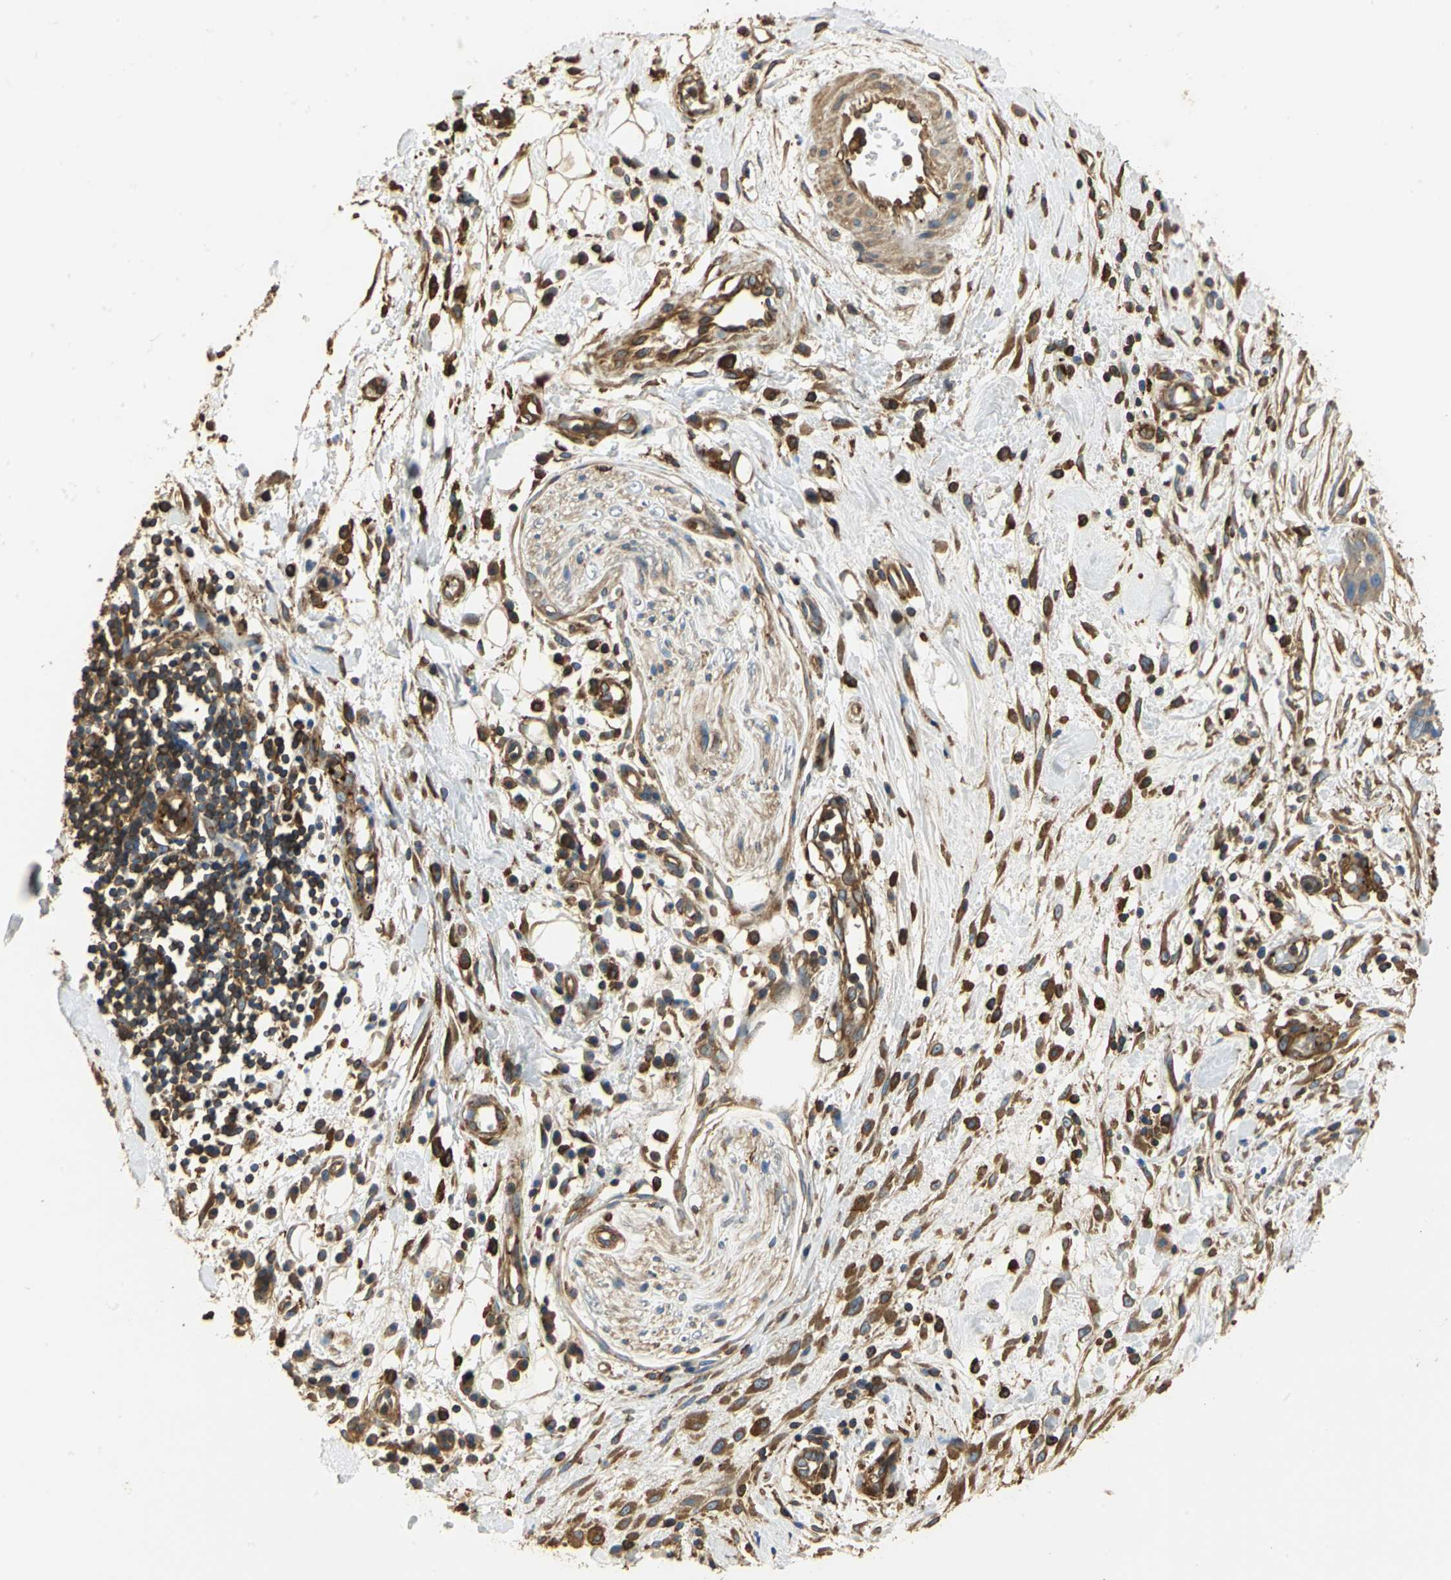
{"staining": {"intensity": "weak", "quantity": ">75%", "location": "cytoplasmic/membranous"}, "tissue": "pancreatic cancer", "cell_type": "Tumor cells", "image_type": "cancer", "snomed": [{"axis": "morphology", "description": "Adenocarcinoma, NOS"}, {"axis": "topography", "description": "Pancreas"}], "caption": "IHC of human pancreatic cancer (adenocarcinoma) exhibits low levels of weak cytoplasmic/membranous staining in approximately >75% of tumor cells.", "gene": "TLN1", "patient": {"sex": "female", "age": 60}}